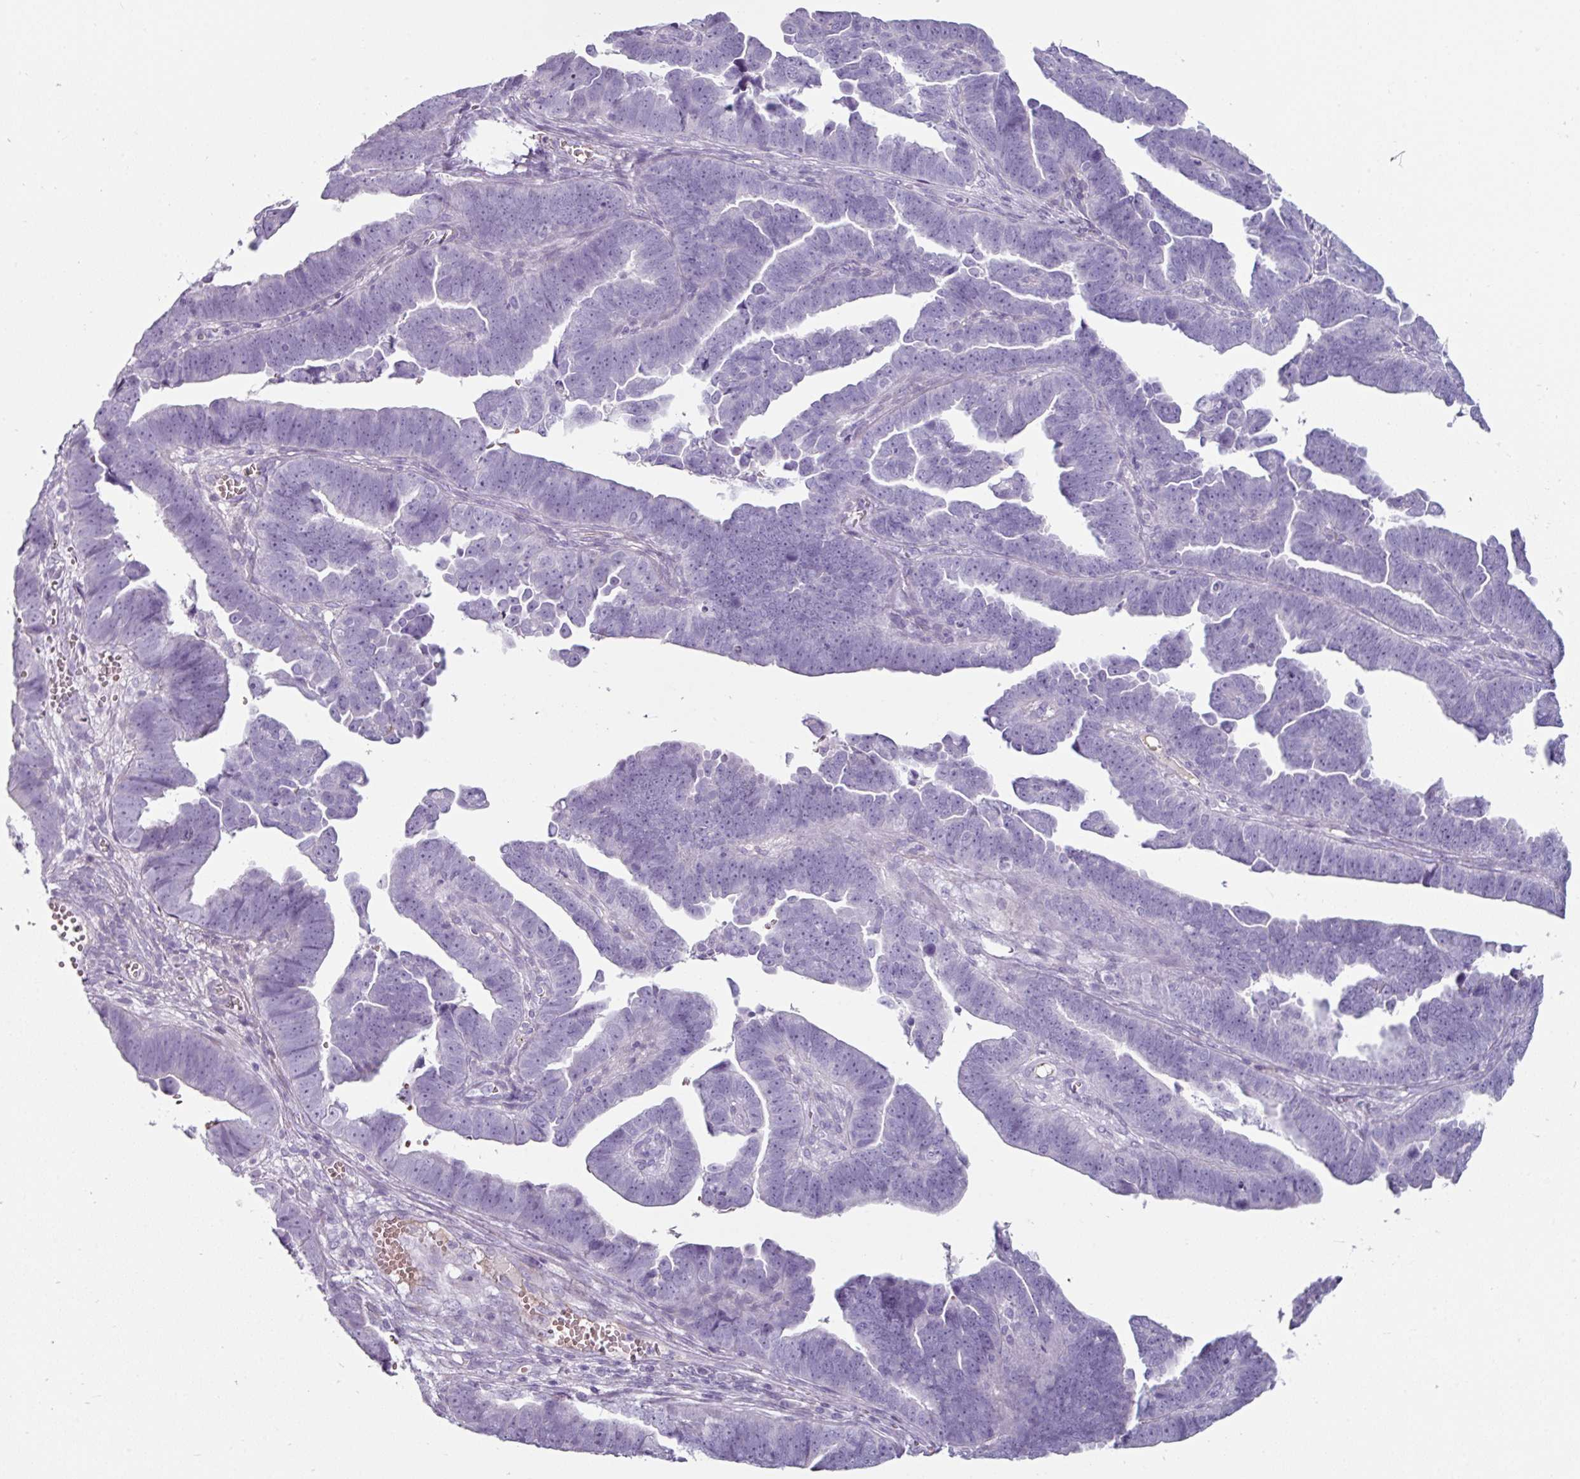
{"staining": {"intensity": "negative", "quantity": "none", "location": "none"}, "tissue": "endometrial cancer", "cell_type": "Tumor cells", "image_type": "cancer", "snomed": [{"axis": "morphology", "description": "Adenocarcinoma, NOS"}, {"axis": "topography", "description": "Endometrium"}], "caption": "Micrograph shows no protein expression in tumor cells of endometrial adenocarcinoma tissue. (Stains: DAB (3,3'-diaminobenzidine) immunohistochemistry with hematoxylin counter stain, Microscopy: brightfield microscopy at high magnification).", "gene": "CLCA1", "patient": {"sex": "female", "age": 75}}